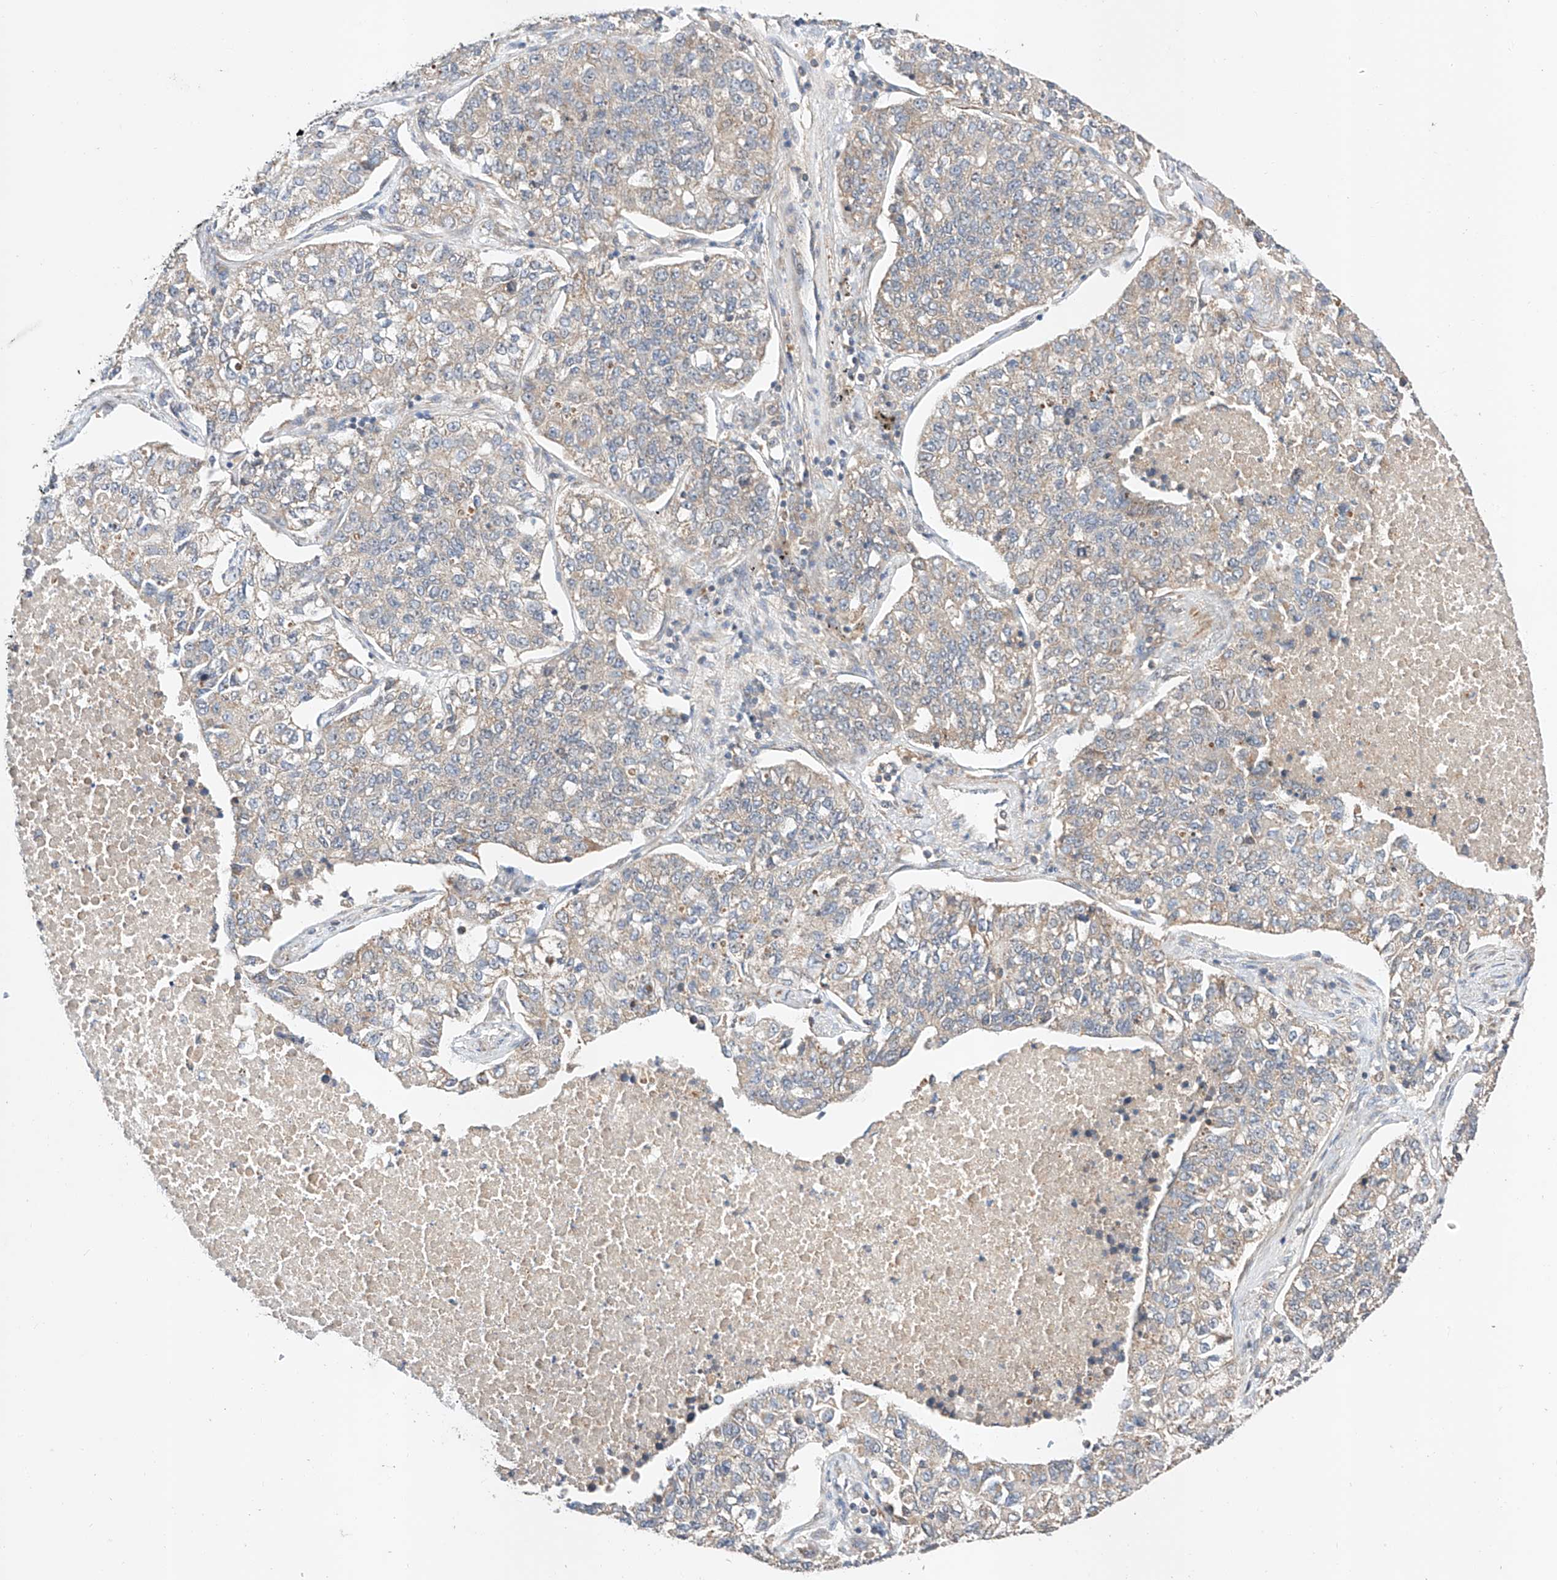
{"staining": {"intensity": "negative", "quantity": "none", "location": "none"}, "tissue": "lung cancer", "cell_type": "Tumor cells", "image_type": "cancer", "snomed": [{"axis": "morphology", "description": "Adenocarcinoma, NOS"}, {"axis": "topography", "description": "Lung"}], "caption": "This is a micrograph of immunohistochemistry staining of lung adenocarcinoma, which shows no expression in tumor cells.", "gene": "RAB23", "patient": {"sex": "male", "age": 49}}